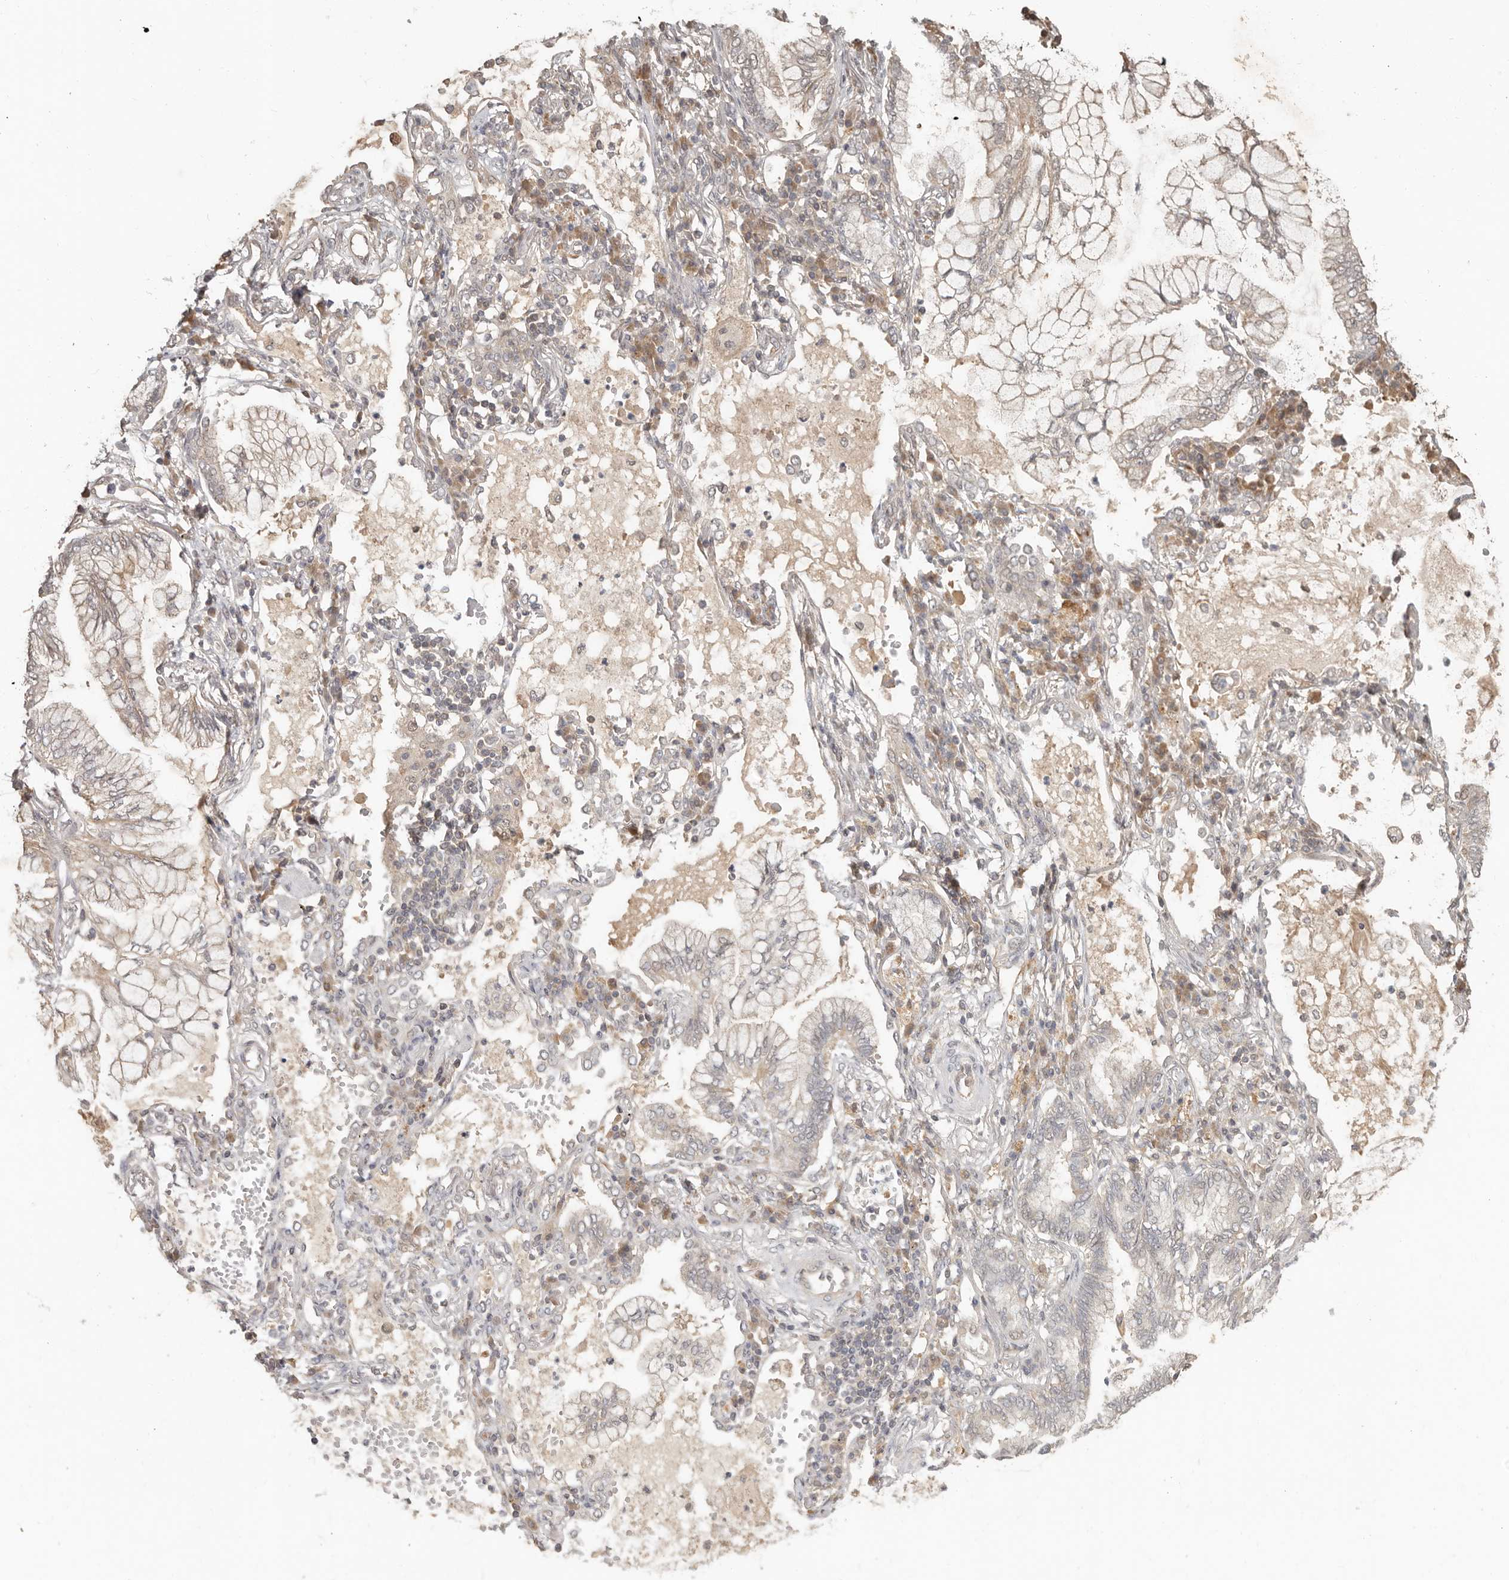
{"staining": {"intensity": "weak", "quantity": "25%-75%", "location": "cytoplasmic/membranous"}, "tissue": "lung cancer", "cell_type": "Tumor cells", "image_type": "cancer", "snomed": [{"axis": "morphology", "description": "Adenocarcinoma, NOS"}, {"axis": "topography", "description": "Lung"}], "caption": "High-power microscopy captured an immunohistochemistry photomicrograph of lung cancer (adenocarcinoma), revealing weak cytoplasmic/membranous expression in approximately 25%-75% of tumor cells.", "gene": "MTFR2", "patient": {"sex": "female", "age": 70}}